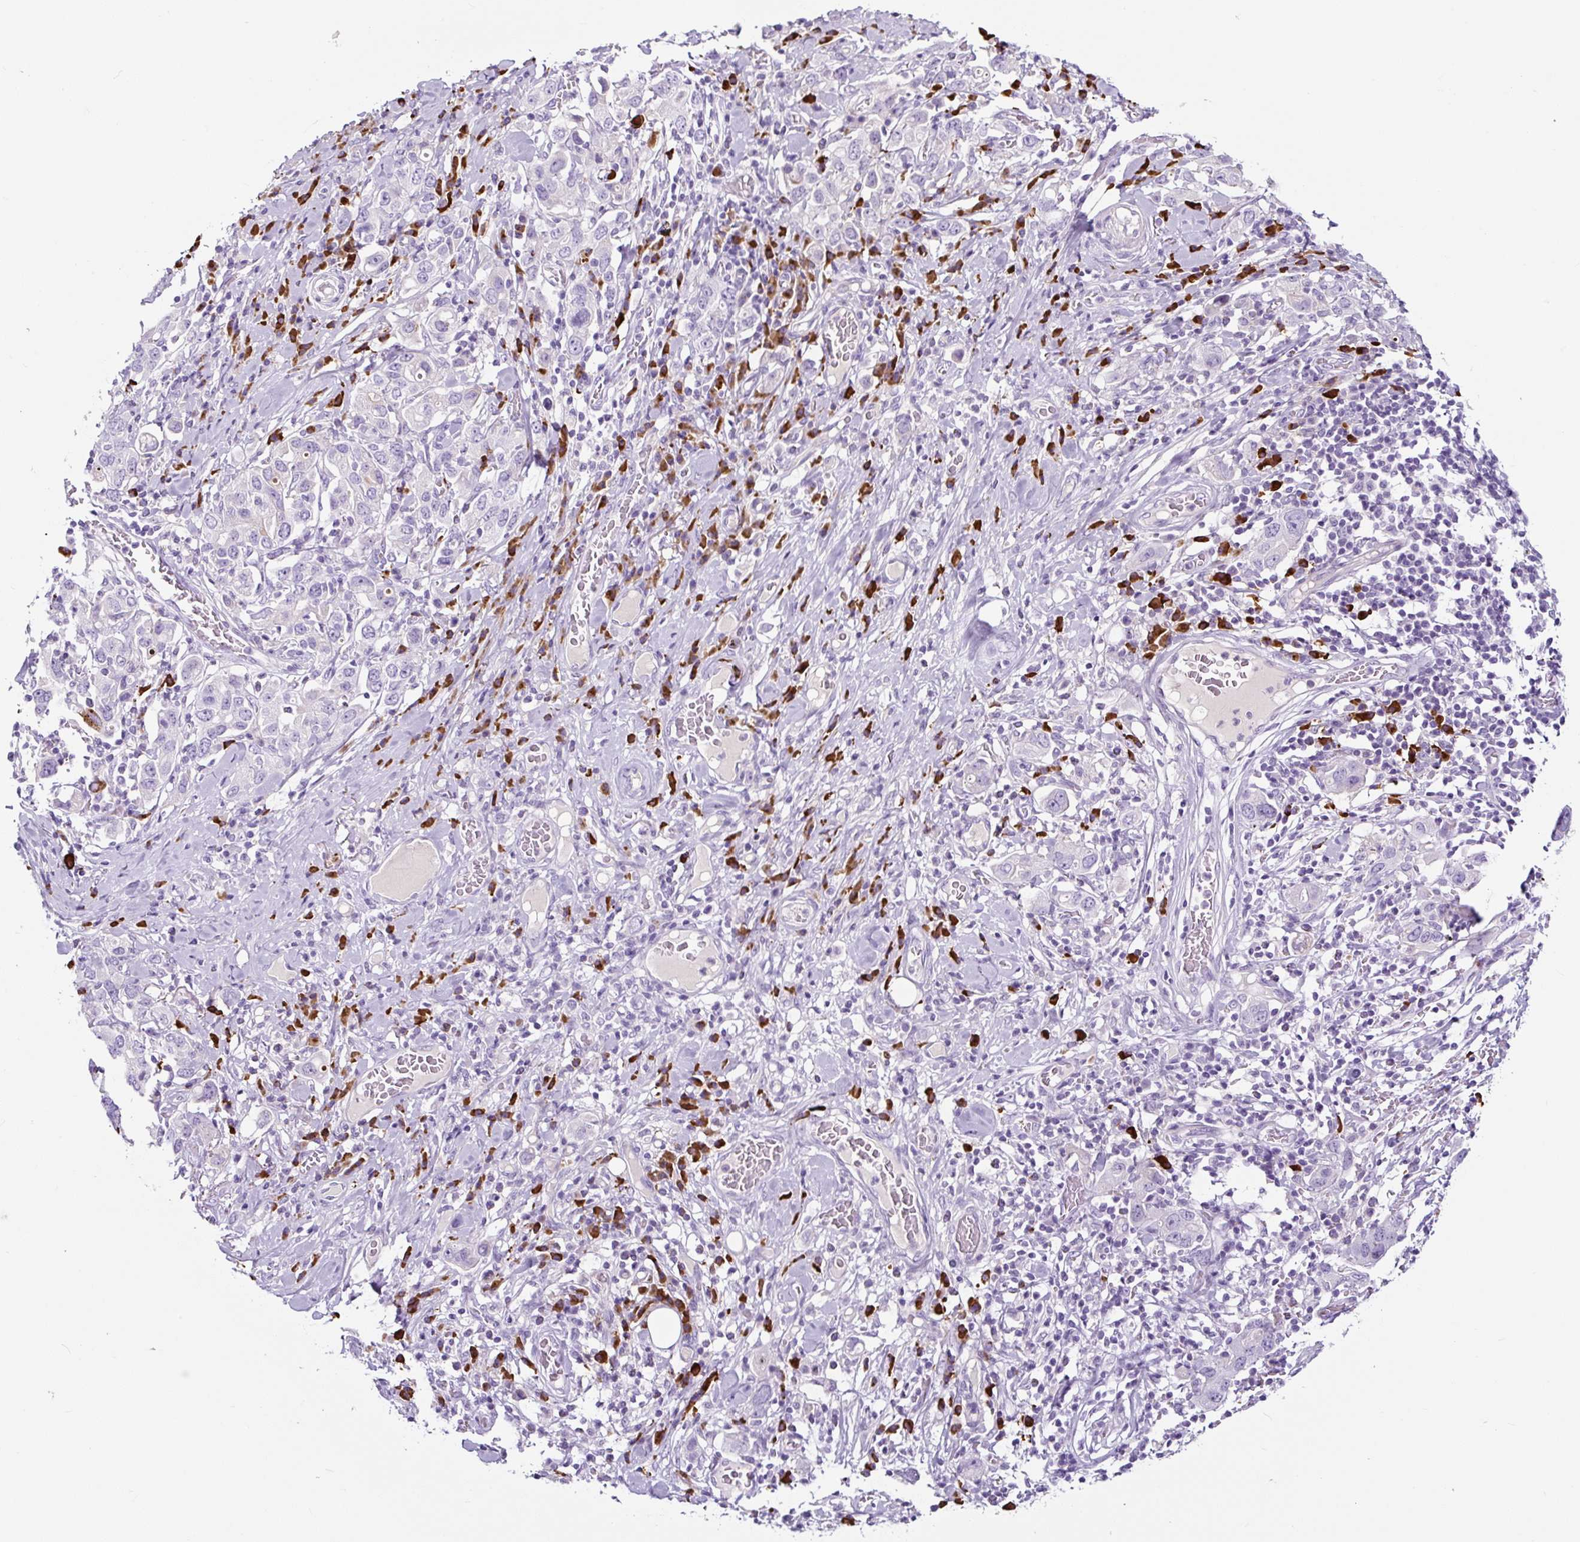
{"staining": {"intensity": "negative", "quantity": "none", "location": "none"}, "tissue": "stomach cancer", "cell_type": "Tumor cells", "image_type": "cancer", "snomed": [{"axis": "morphology", "description": "Adenocarcinoma, NOS"}, {"axis": "topography", "description": "Stomach, upper"}], "caption": "Tumor cells are negative for brown protein staining in stomach adenocarcinoma. (DAB (3,3'-diaminobenzidine) immunohistochemistry with hematoxylin counter stain).", "gene": "RNF212B", "patient": {"sex": "male", "age": 62}}